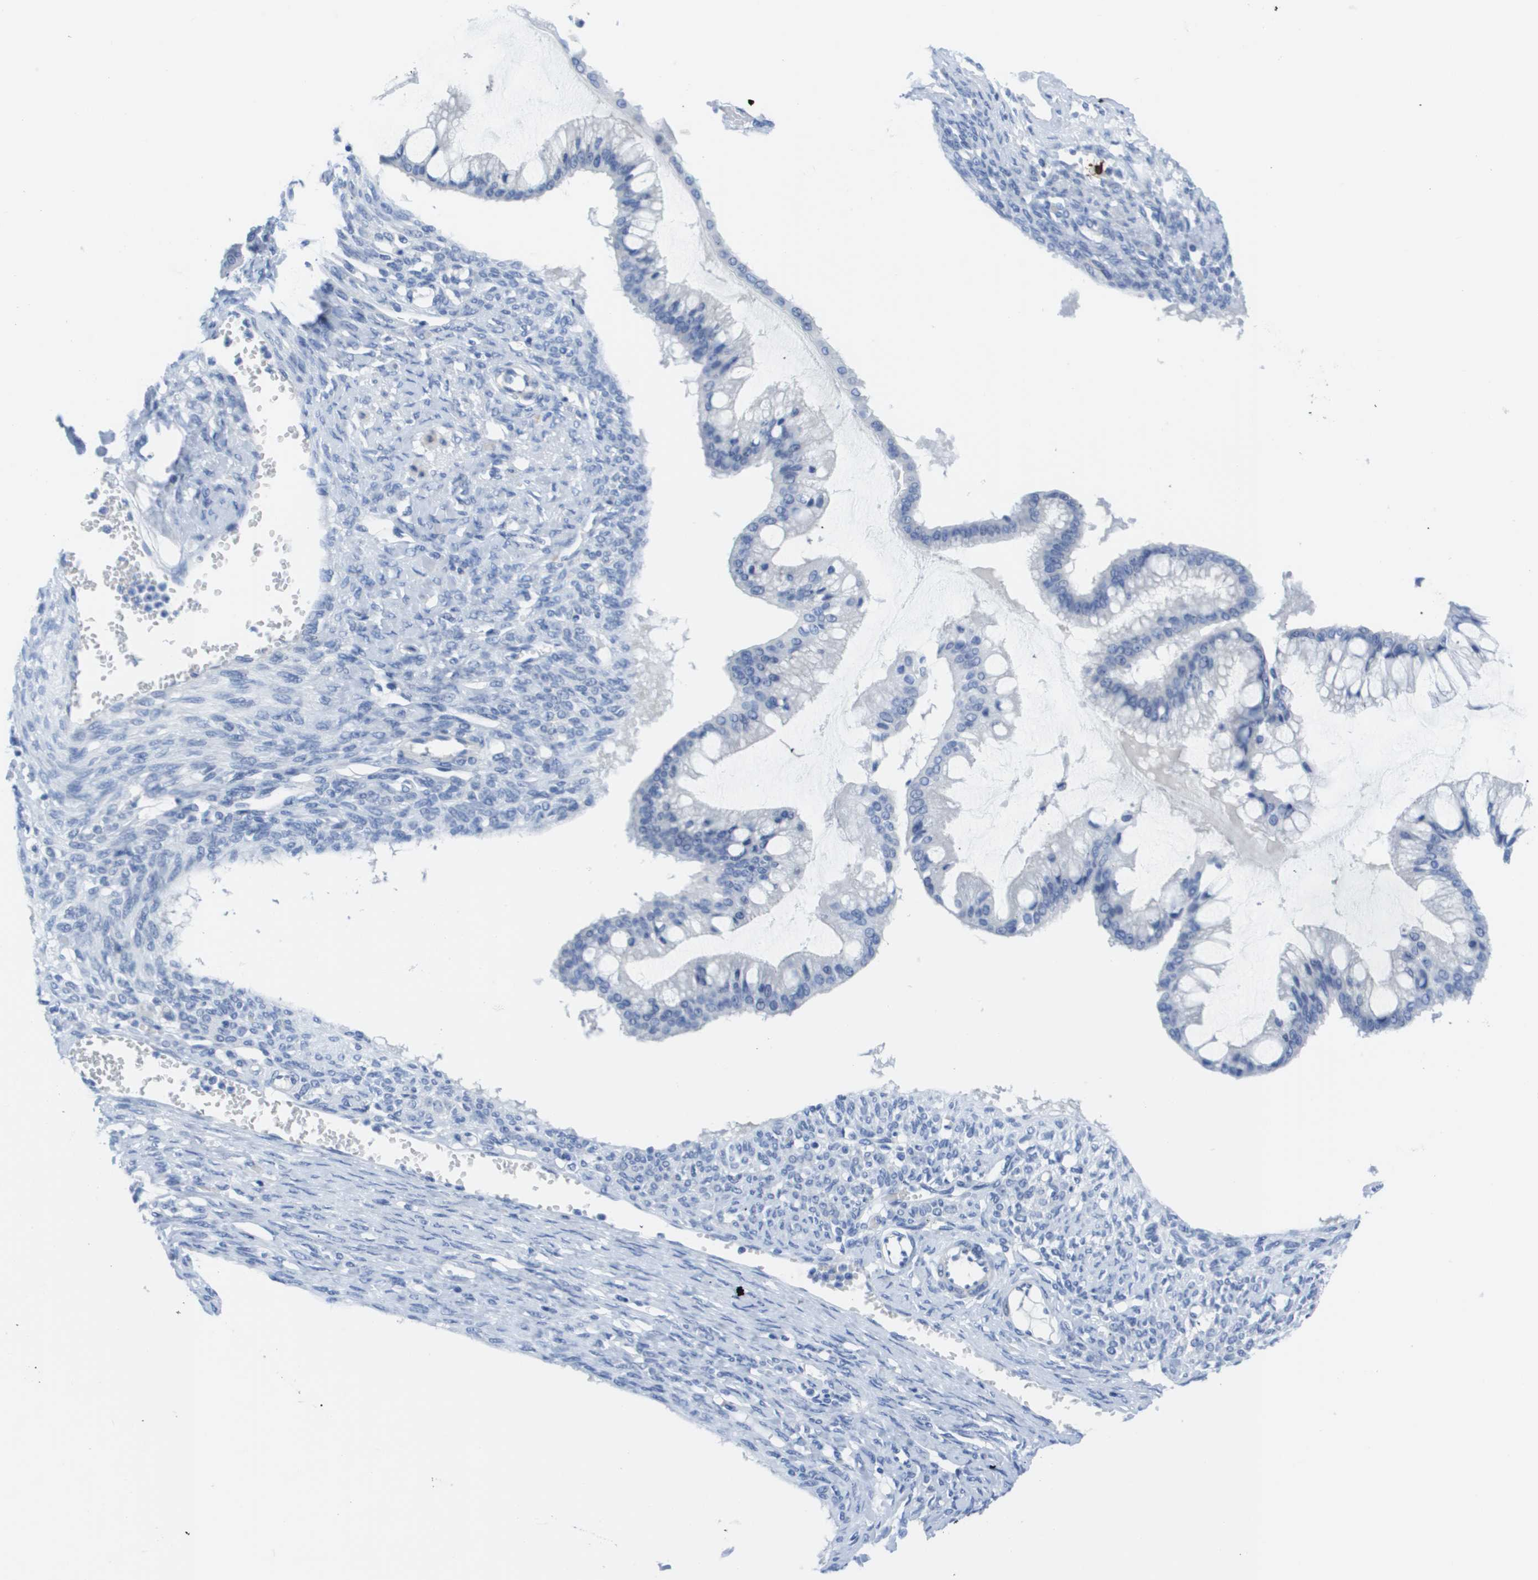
{"staining": {"intensity": "negative", "quantity": "none", "location": "none"}, "tissue": "ovarian cancer", "cell_type": "Tumor cells", "image_type": "cancer", "snomed": [{"axis": "morphology", "description": "Cystadenocarcinoma, mucinous, NOS"}, {"axis": "topography", "description": "Ovary"}], "caption": "An IHC image of ovarian cancer is shown. There is no staining in tumor cells of ovarian cancer.", "gene": "MS4A1", "patient": {"sex": "female", "age": 73}}